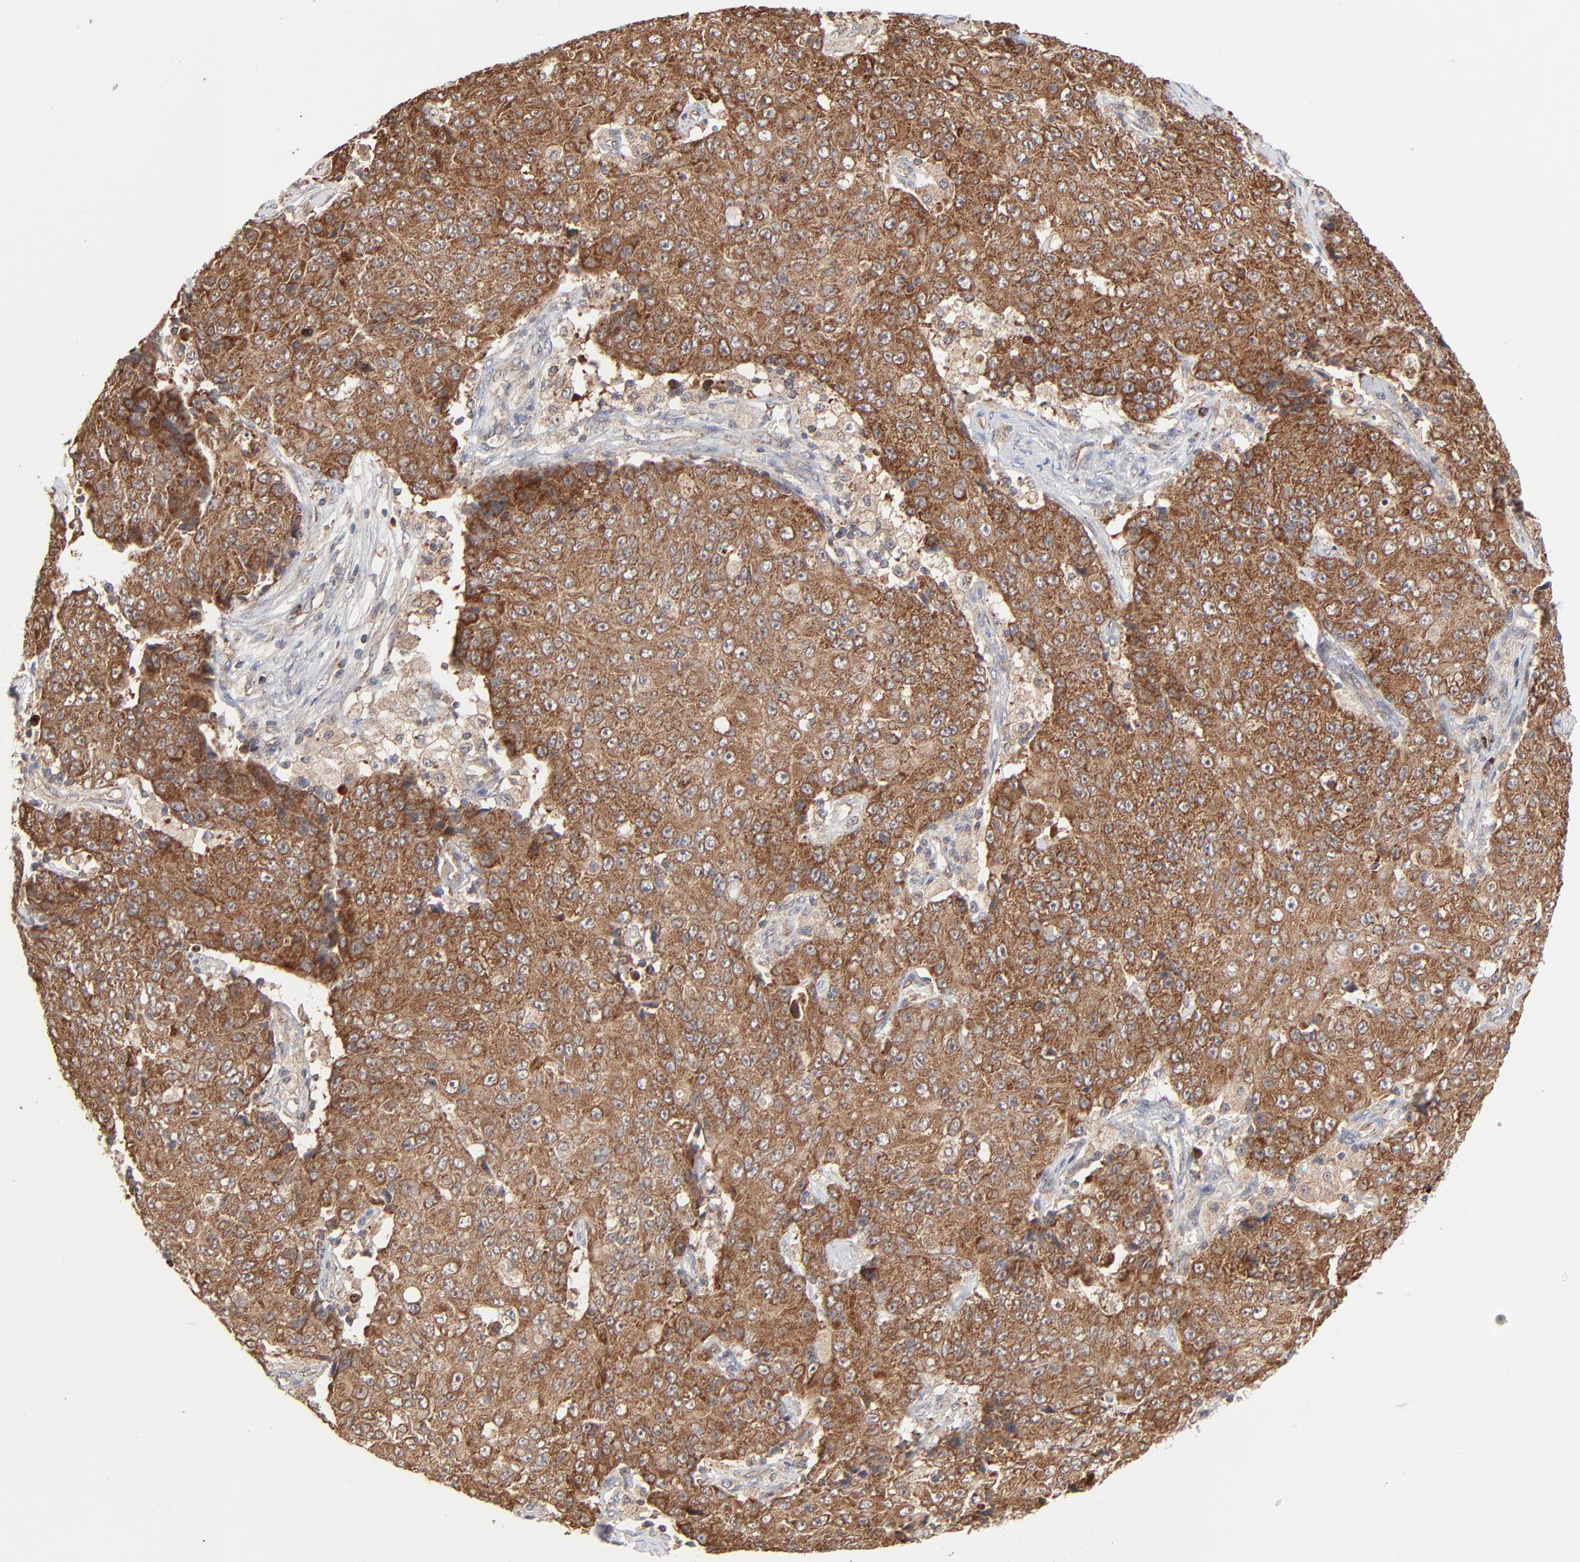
{"staining": {"intensity": "strong", "quantity": ">75%", "location": "cytoplasmic/membranous"}, "tissue": "ovarian cancer", "cell_type": "Tumor cells", "image_type": "cancer", "snomed": [{"axis": "morphology", "description": "Carcinoma, endometroid"}, {"axis": "topography", "description": "Ovary"}], "caption": "High-power microscopy captured an IHC photomicrograph of ovarian cancer, revealing strong cytoplasmic/membranous staining in about >75% of tumor cells.", "gene": "ABLIM3", "patient": {"sex": "female", "age": 42}}